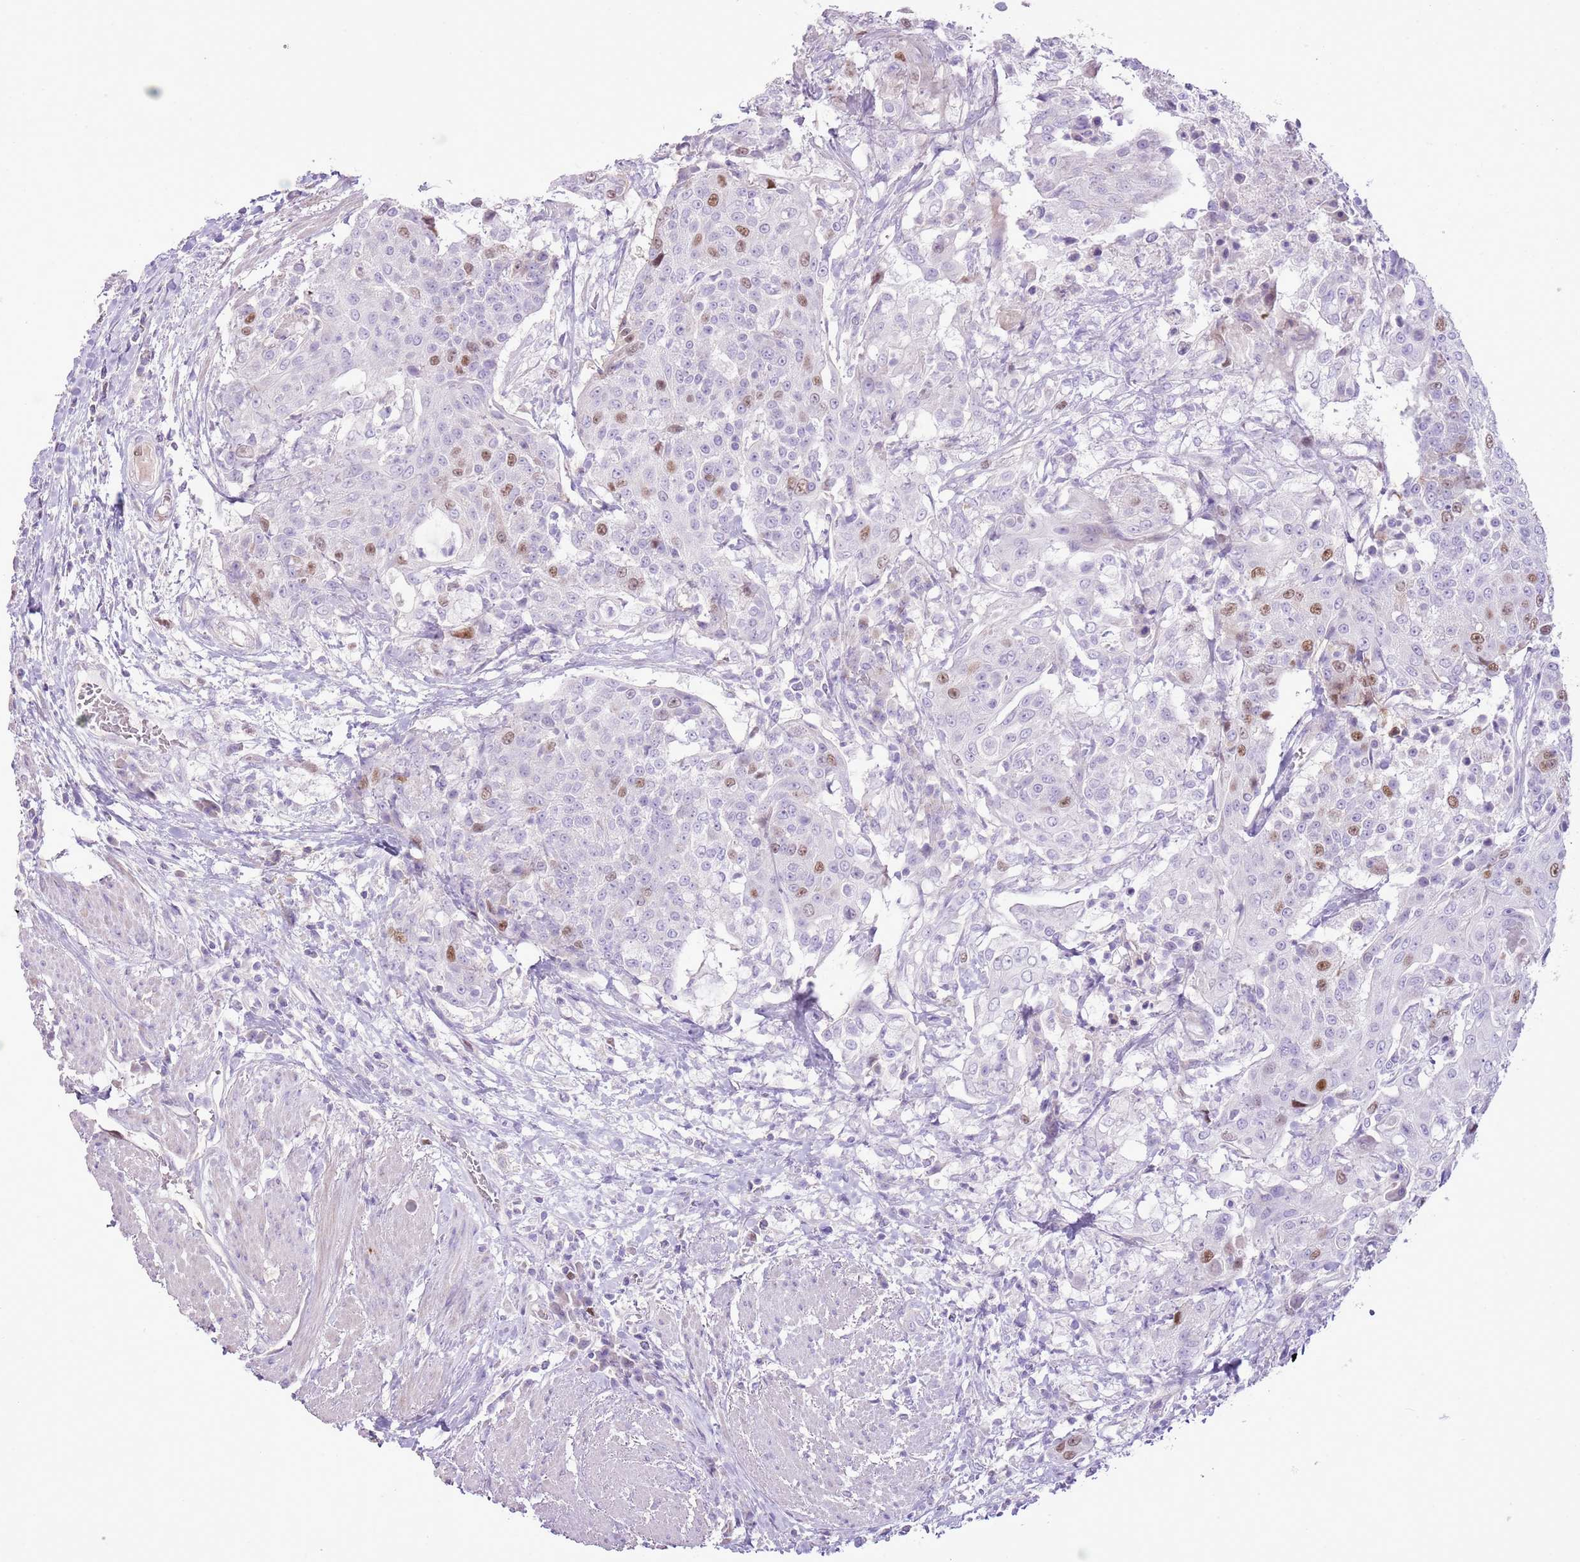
{"staining": {"intensity": "moderate", "quantity": "25%-75%", "location": "nuclear"}, "tissue": "urothelial cancer", "cell_type": "Tumor cells", "image_type": "cancer", "snomed": [{"axis": "morphology", "description": "Urothelial carcinoma, High grade"}, {"axis": "topography", "description": "Urinary bladder"}], "caption": "Immunohistochemical staining of human high-grade urothelial carcinoma shows medium levels of moderate nuclear staining in approximately 25%-75% of tumor cells.", "gene": "GMNN", "patient": {"sex": "female", "age": 63}}